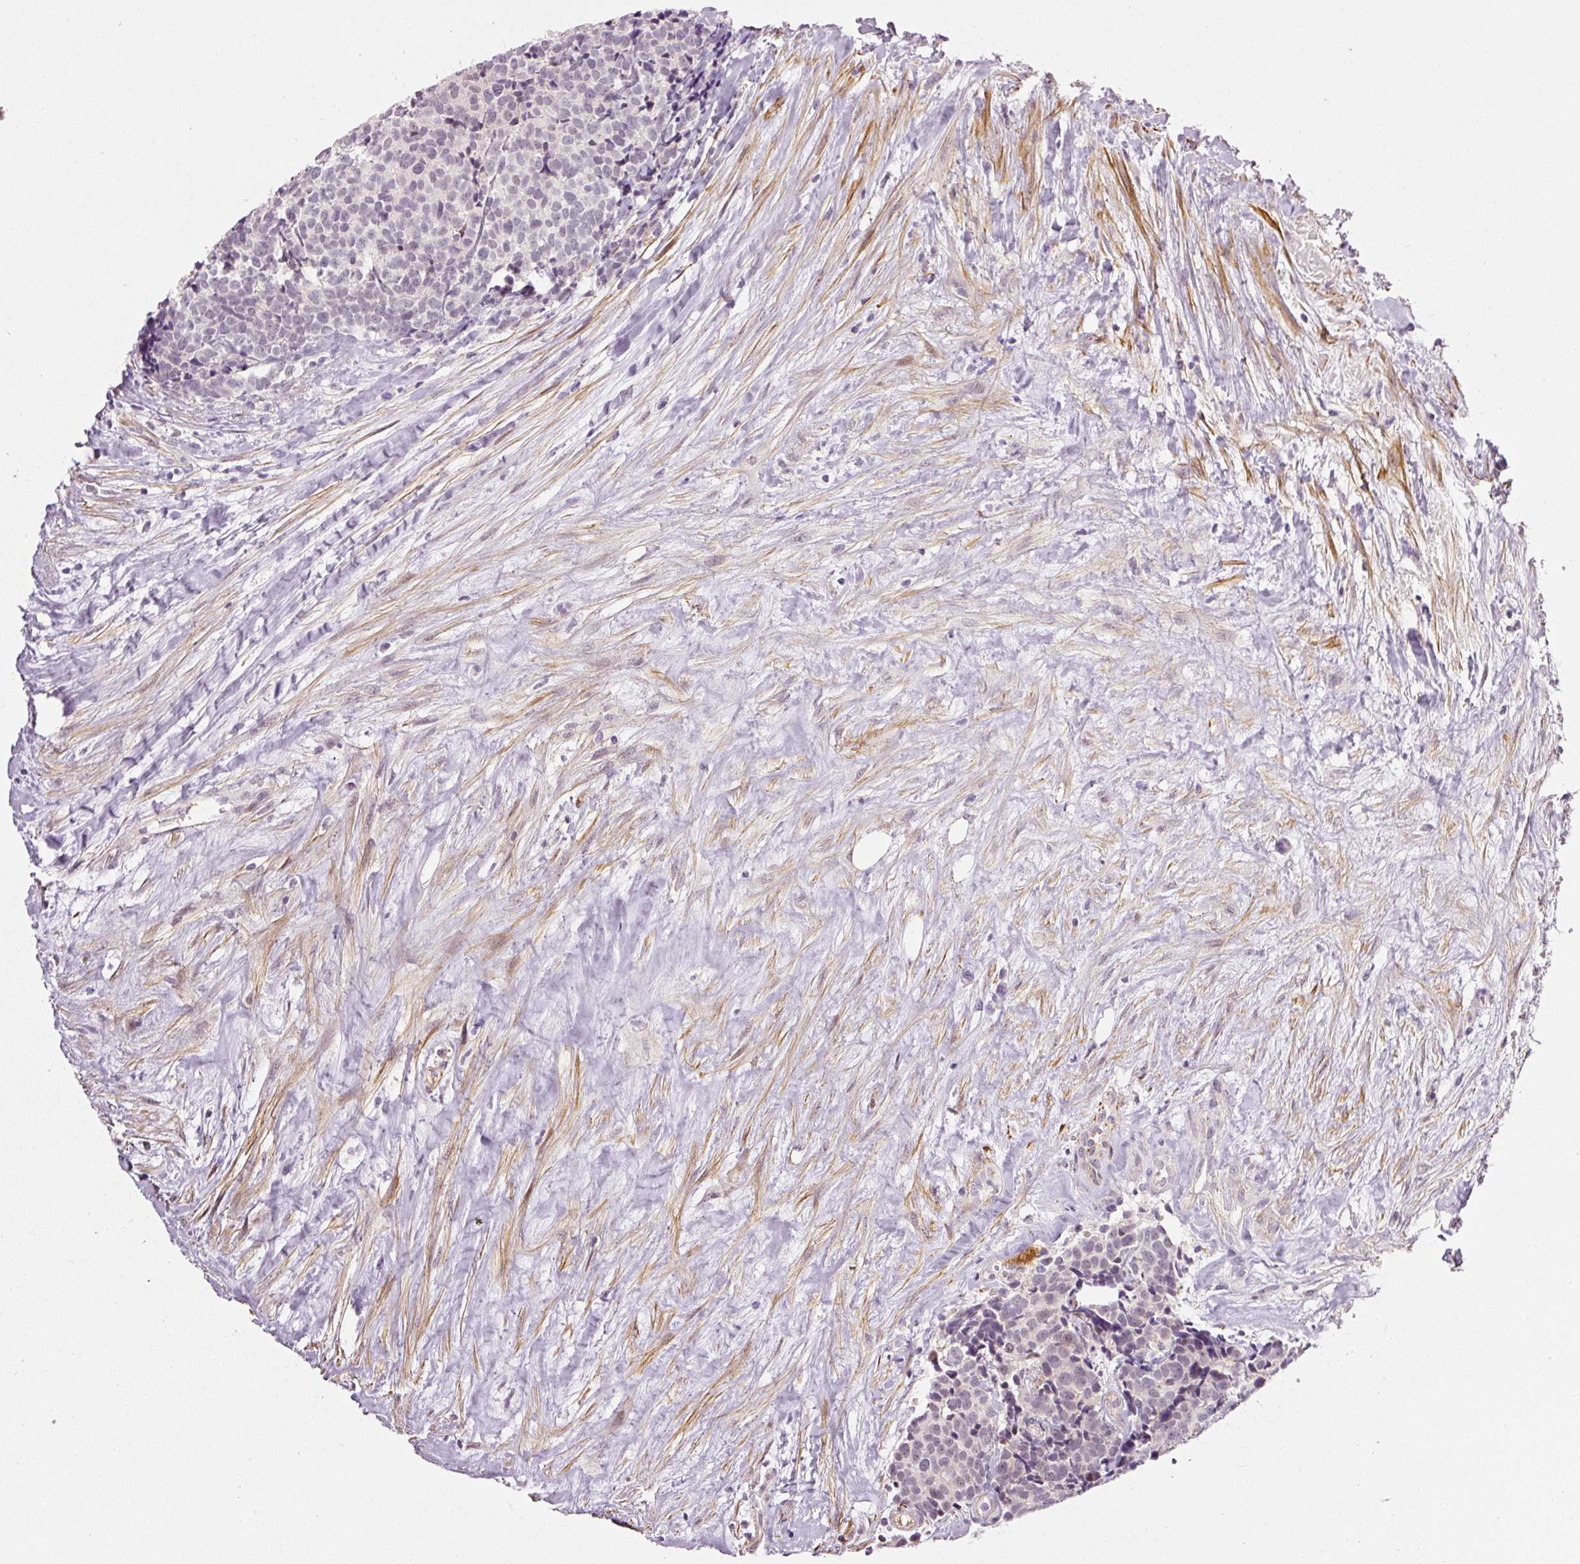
{"staining": {"intensity": "negative", "quantity": "none", "location": "none"}, "tissue": "carcinoid", "cell_type": "Tumor cells", "image_type": "cancer", "snomed": [{"axis": "morphology", "description": "Carcinoid, malignant, NOS"}, {"axis": "topography", "description": "Skin"}], "caption": "Tumor cells are negative for protein expression in human carcinoid. The staining was performed using DAB (3,3'-diaminobenzidine) to visualize the protein expression in brown, while the nuclei were stained in blue with hematoxylin (Magnification: 20x).", "gene": "TOGARAM1", "patient": {"sex": "female", "age": 79}}